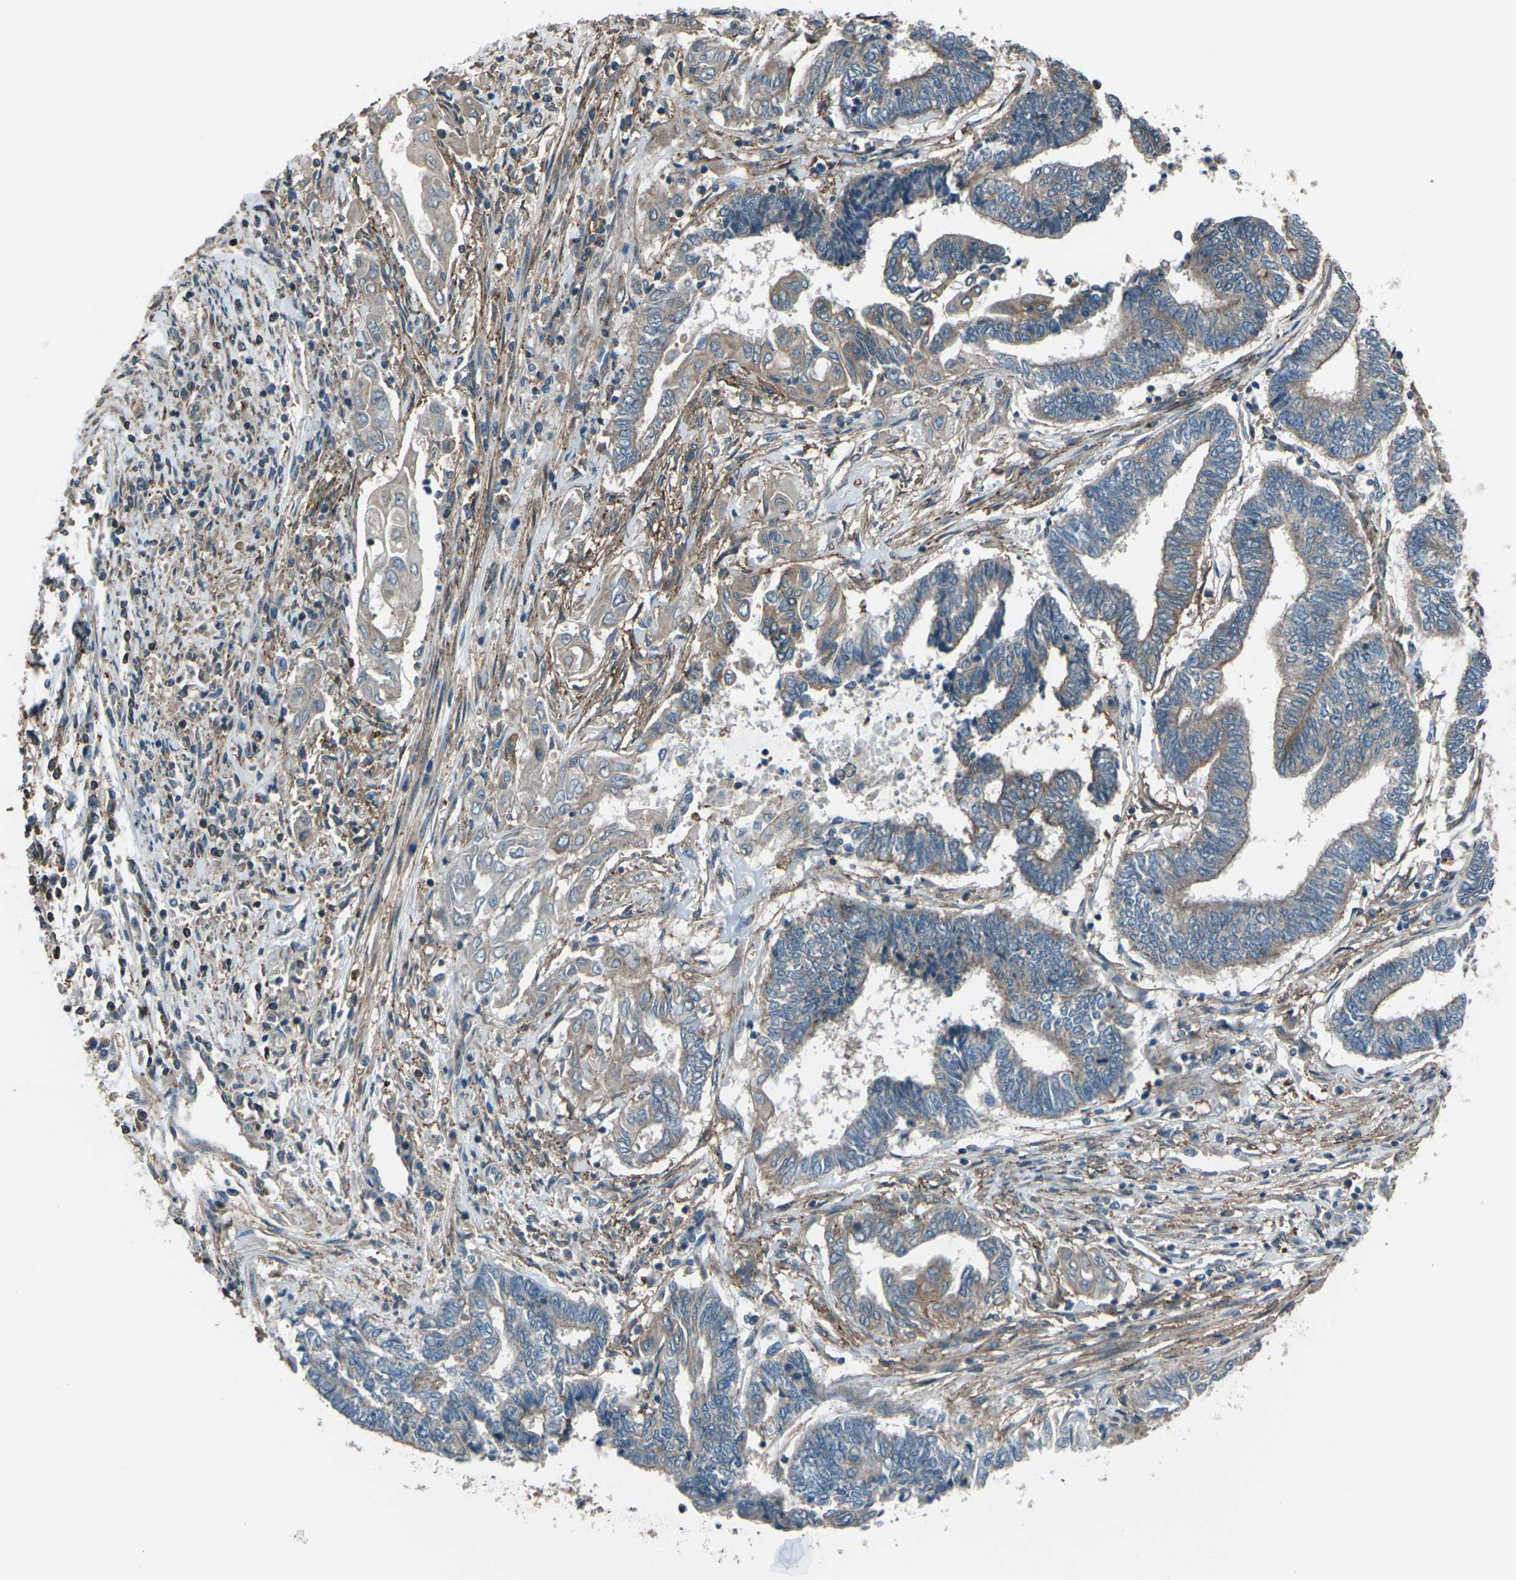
{"staining": {"intensity": "weak", "quantity": ">75%", "location": "cytoplasmic/membranous"}, "tissue": "endometrial cancer", "cell_type": "Tumor cells", "image_type": "cancer", "snomed": [{"axis": "morphology", "description": "Adenocarcinoma, NOS"}, {"axis": "topography", "description": "Uterus"}, {"axis": "topography", "description": "Endometrium"}], "caption": "Human endometrial cancer stained with a brown dye reveals weak cytoplasmic/membranous positive expression in approximately >75% of tumor cells.", "gene": "CMTM4", "patient": {"sex": "female", "age": 70}}